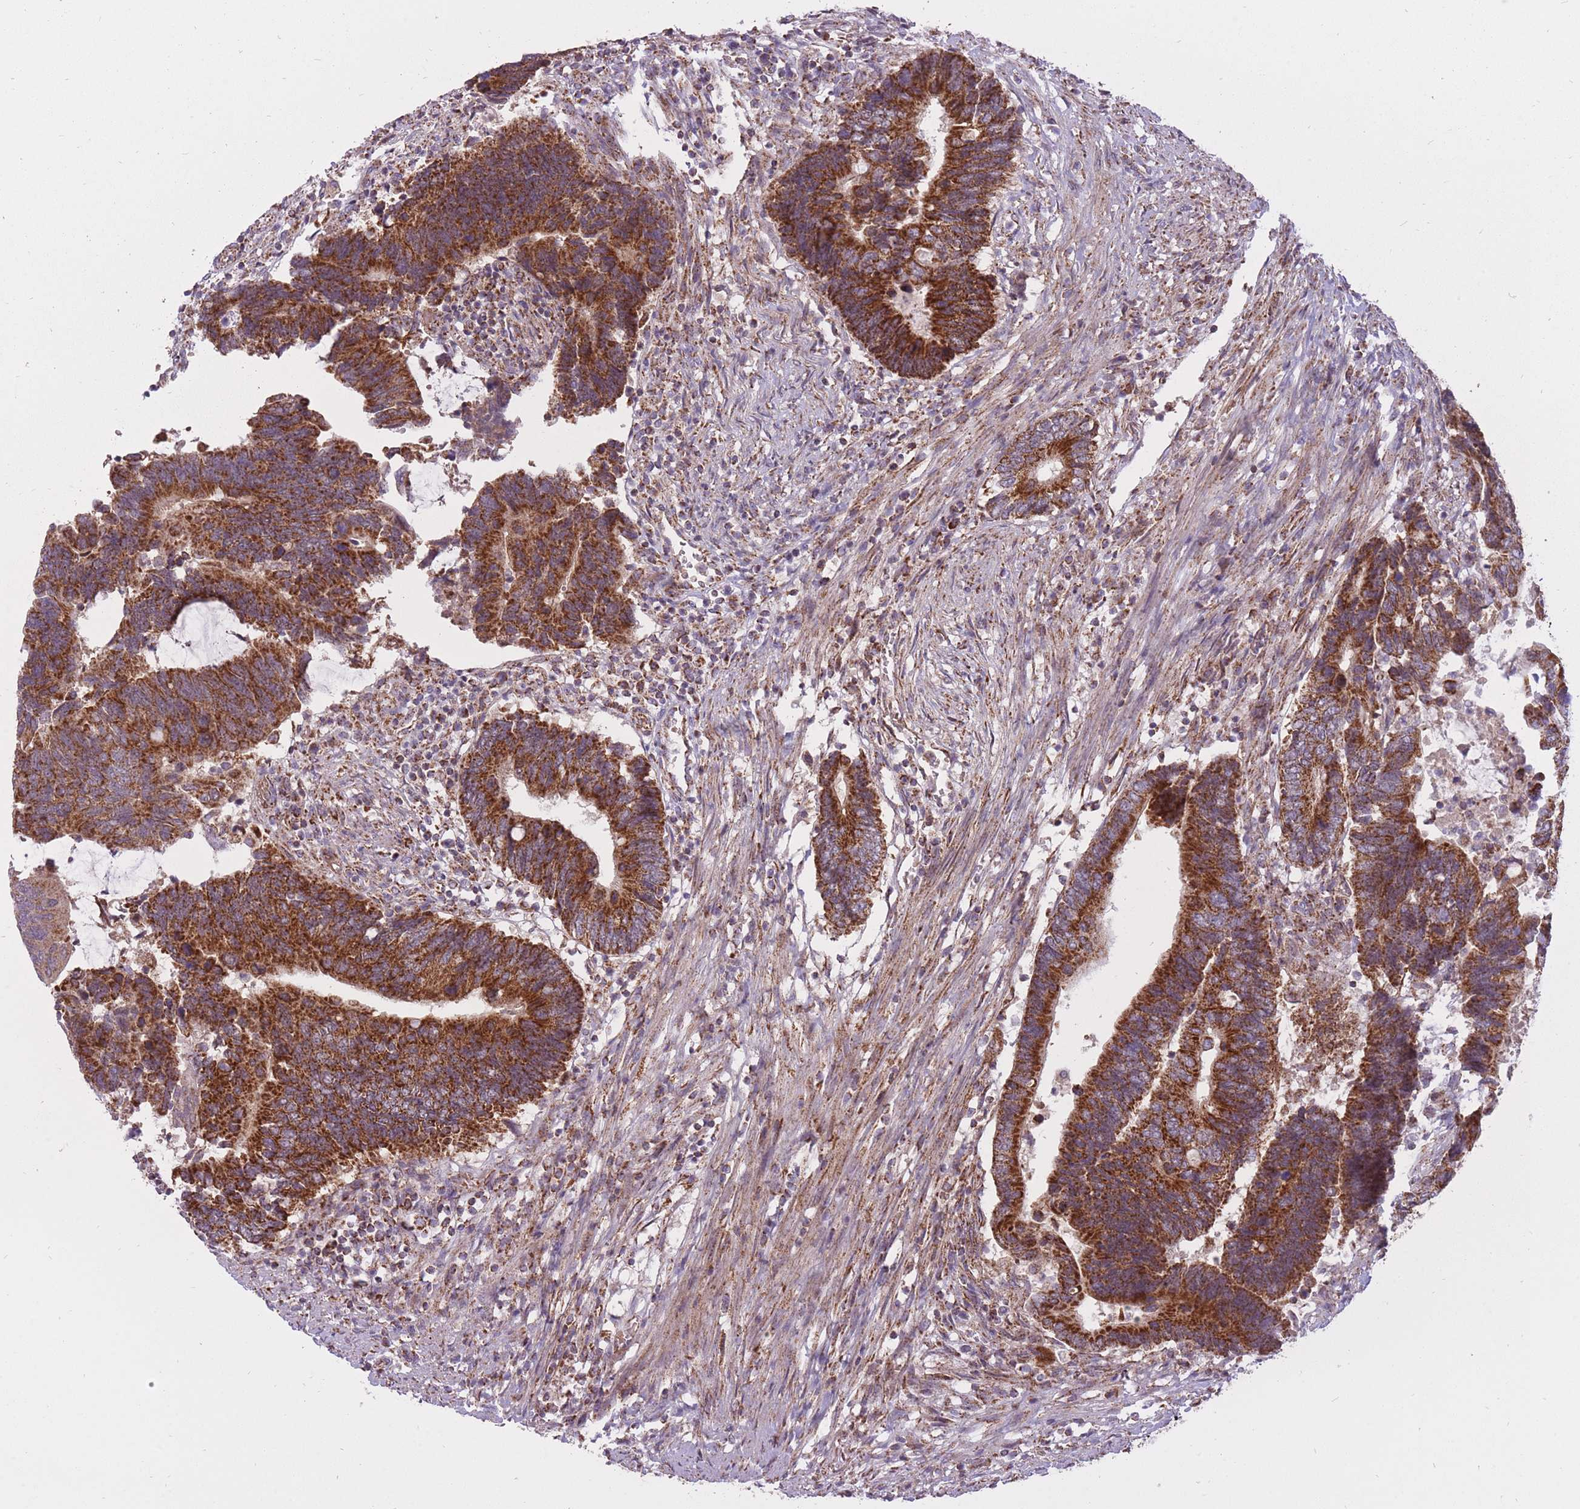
{"staining": {"intensity": "strong", "quantity": ">75%", "location": "cytoplasmic/membranous"}, "tissue": "colorectal cancer", "cell_type": "Tumor cells", "image_type": "cancer", "snomed": [{"axis": "morphology", "description": "Adenocarcinoma, NOS"}, {"axis": "topography", "description": "Colon"}], "caption": "This photomicrograph displays adenocarcinoma (colorectal) stained with immunohistochemistry to label a protein in brown. The cytoplasmic/membranous of tumor cells show strong positivity for the protein. Nuclei are counter-stained blue.", "gene": "LIN7C", "patient": {"sex": "male", "age": 87}}